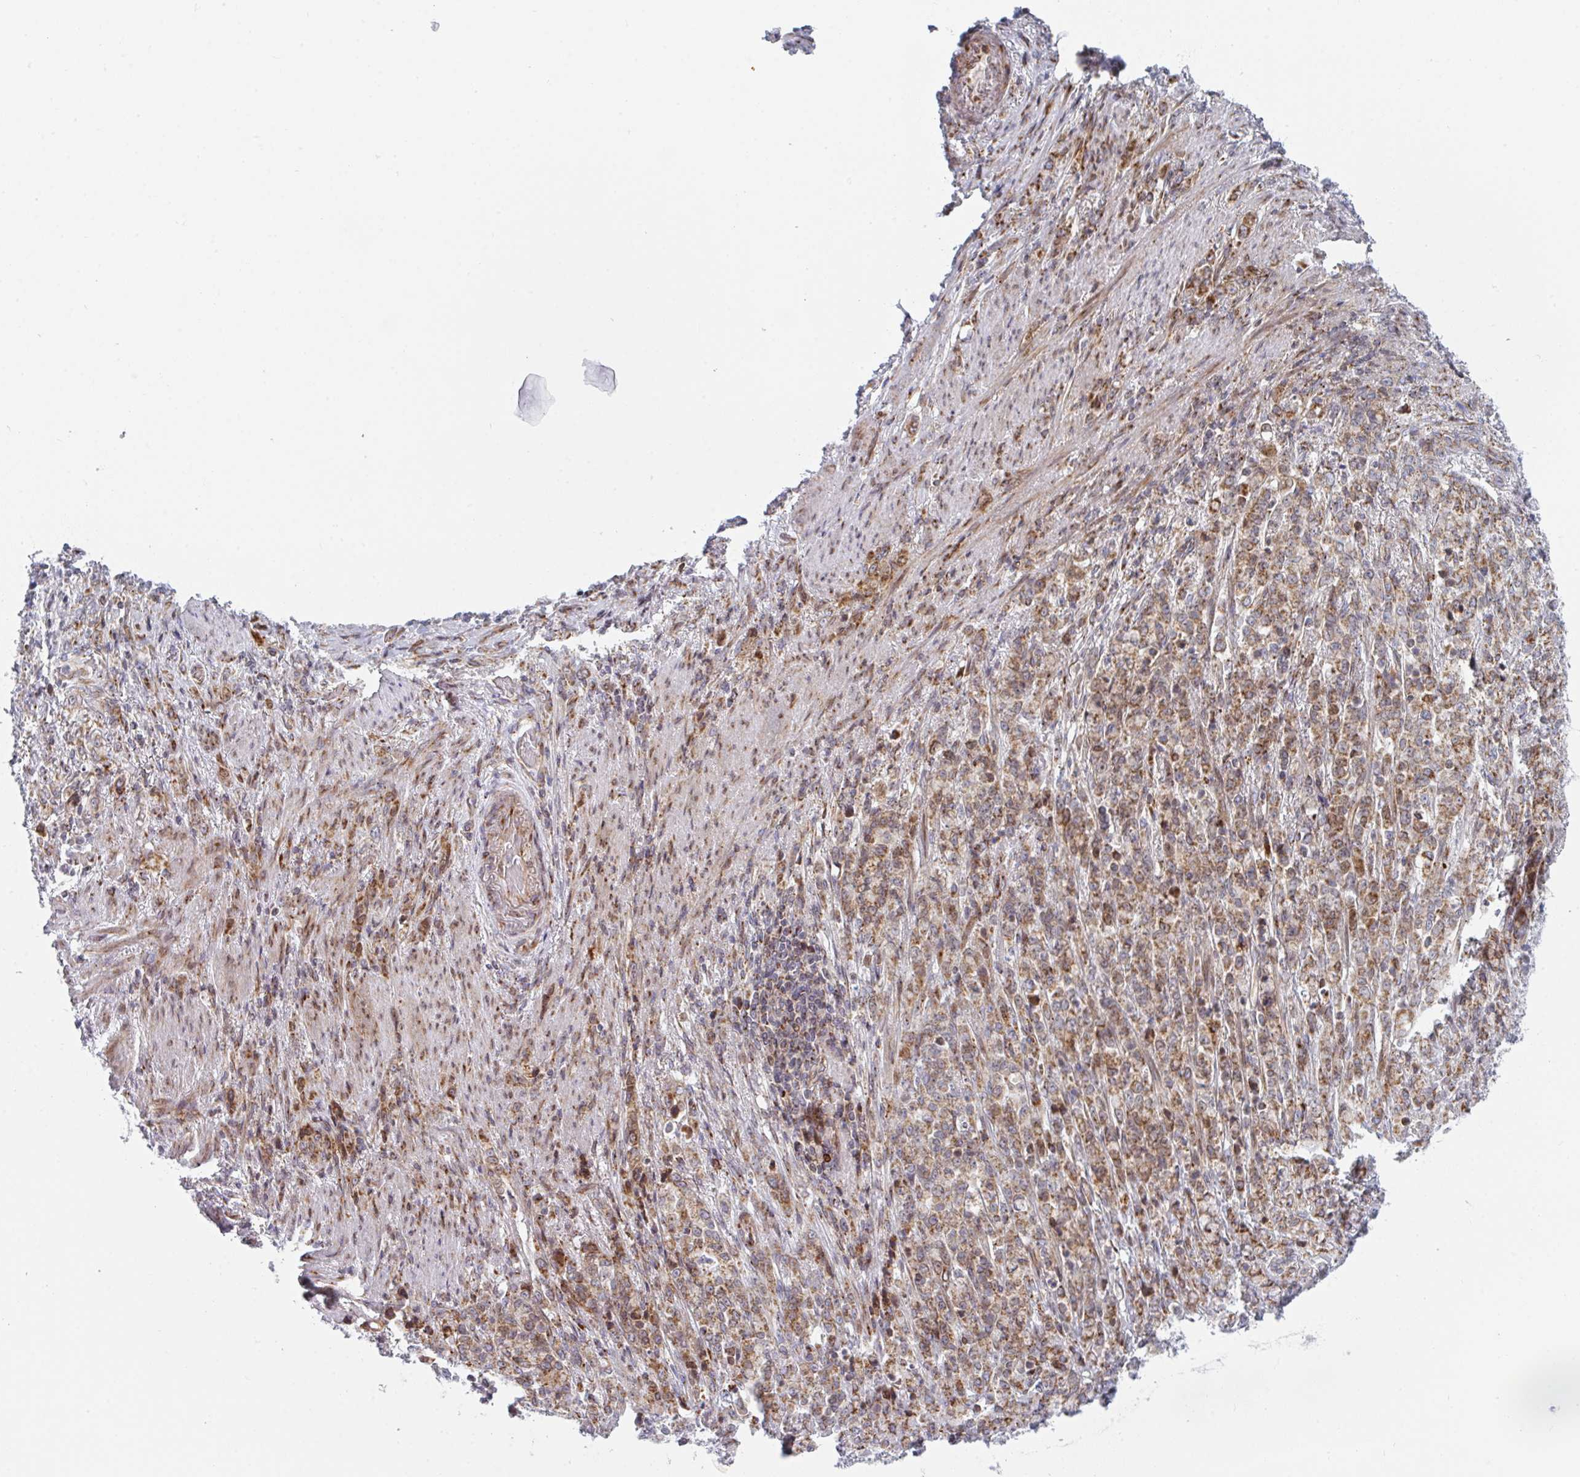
{"staining": {"intensity": "moderate", "quantity": ">75%", "location": "cytoplasmic/membranous"}, "tissue": "stomach cancer", "cell_type": "Tumor cells", "image_type": "cancer", "snomed": [{"axis": "morphology", "description": "Adenocarcinoma, NOS"}, {"axis": "topography", "description": "Stomach"}], "caption": "An image showing moderate cytoplasmic/membranous expression in about >75% of tumor cells in stomach adenocarcinoma, as visualized by brown immunohistochemical staining.", "gene": "PRKCH", "patient": {"sex": "female", "age": 79}}